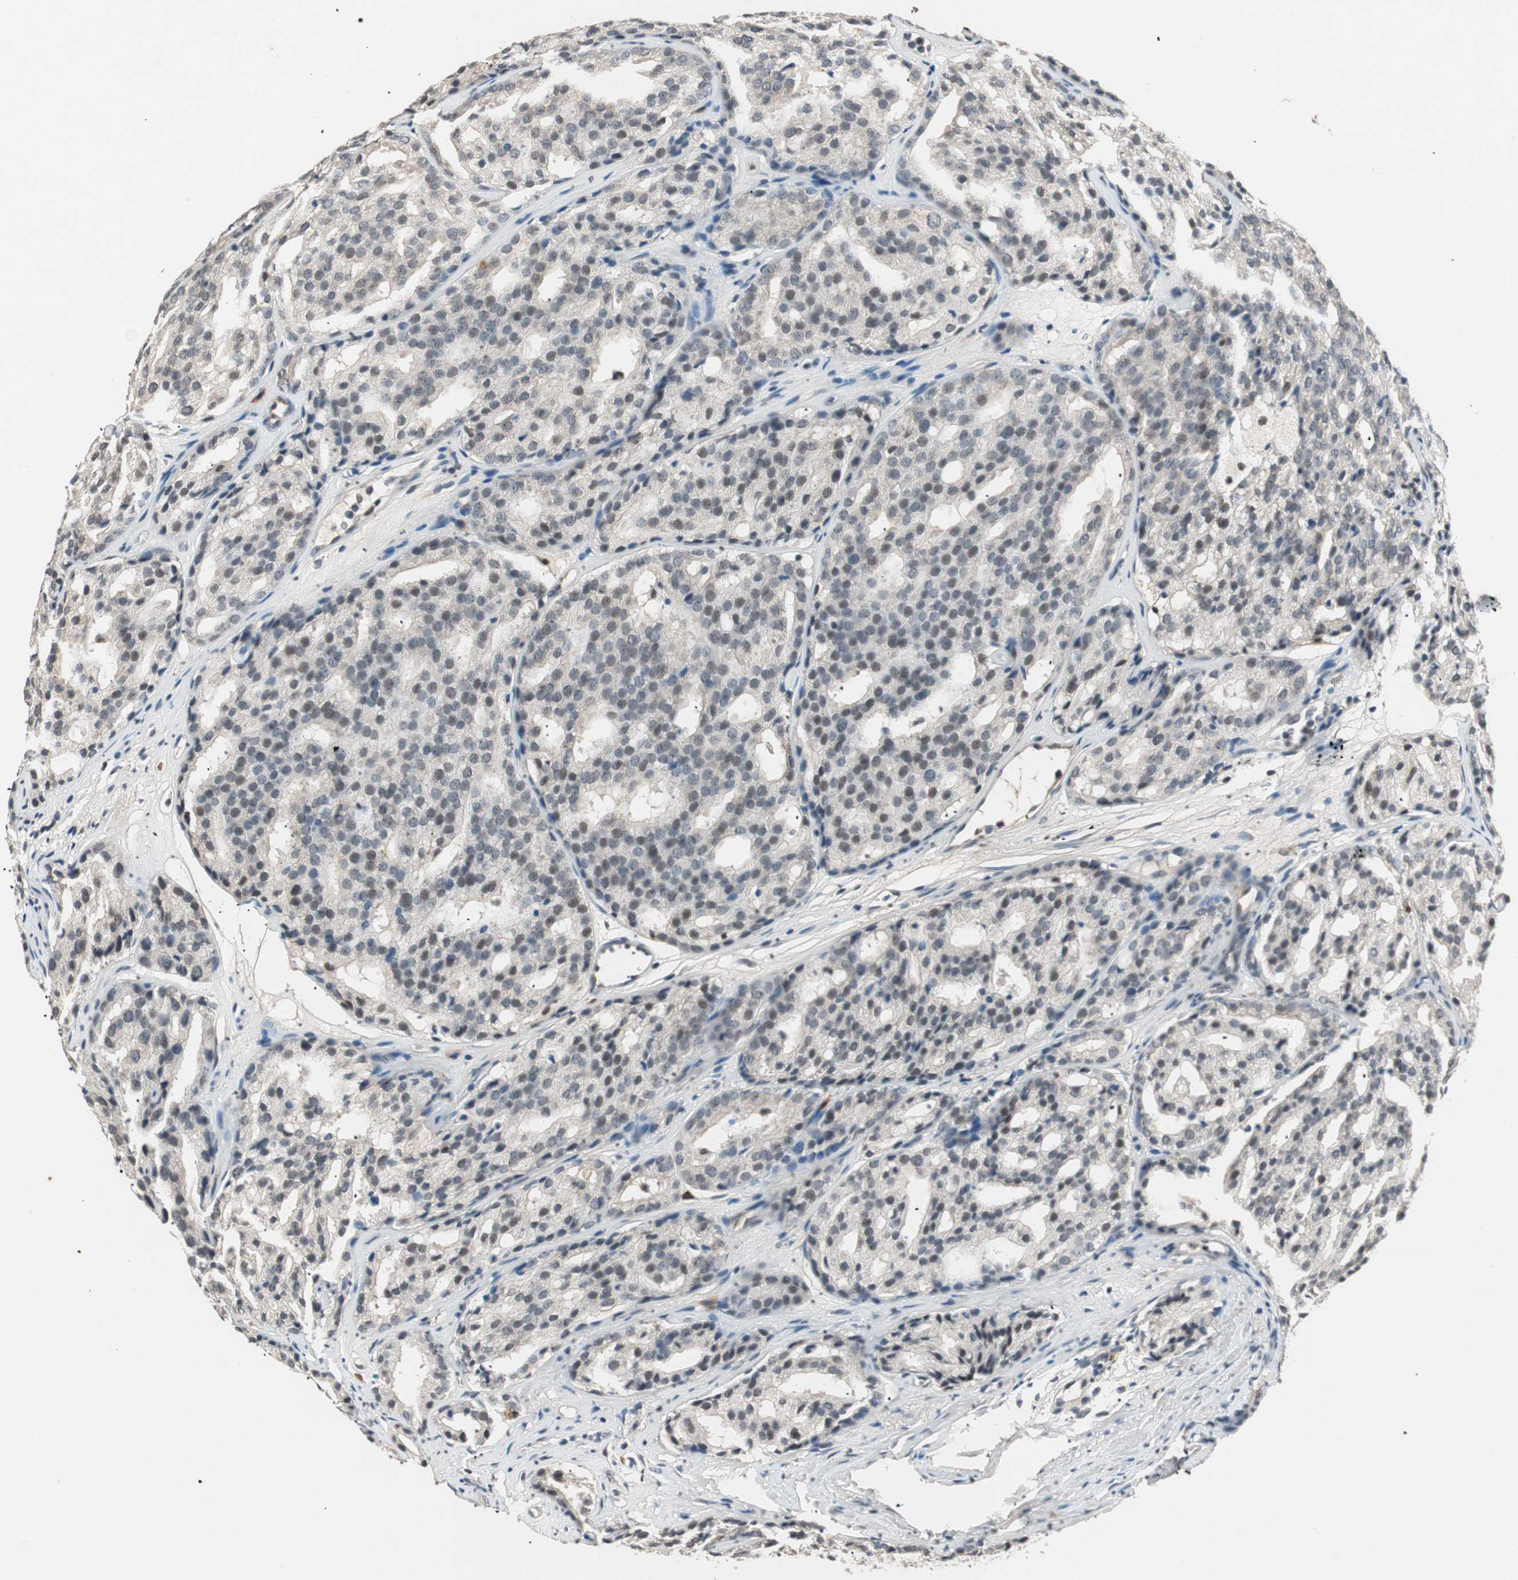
{"staining": {"intensity": "weak", "quantity": "25%-75%", "location": "nuclear"}, "tissue": "prostate cancer", "cell_type": "Tumor cells", "image_type": "cancer", "snomed": [{"axis": "morphology", "description": "Adenocarcinoma, High grade"}, {"axis": "topography", "description": "Prostate"}], "caption": "A brown stain shows weak nuclear expression of a protein in high-grade adenocarcinoma (prostate) tumor cells.", "gene": "NFRKB", "patient": {"sex": "male", "age": 64}}